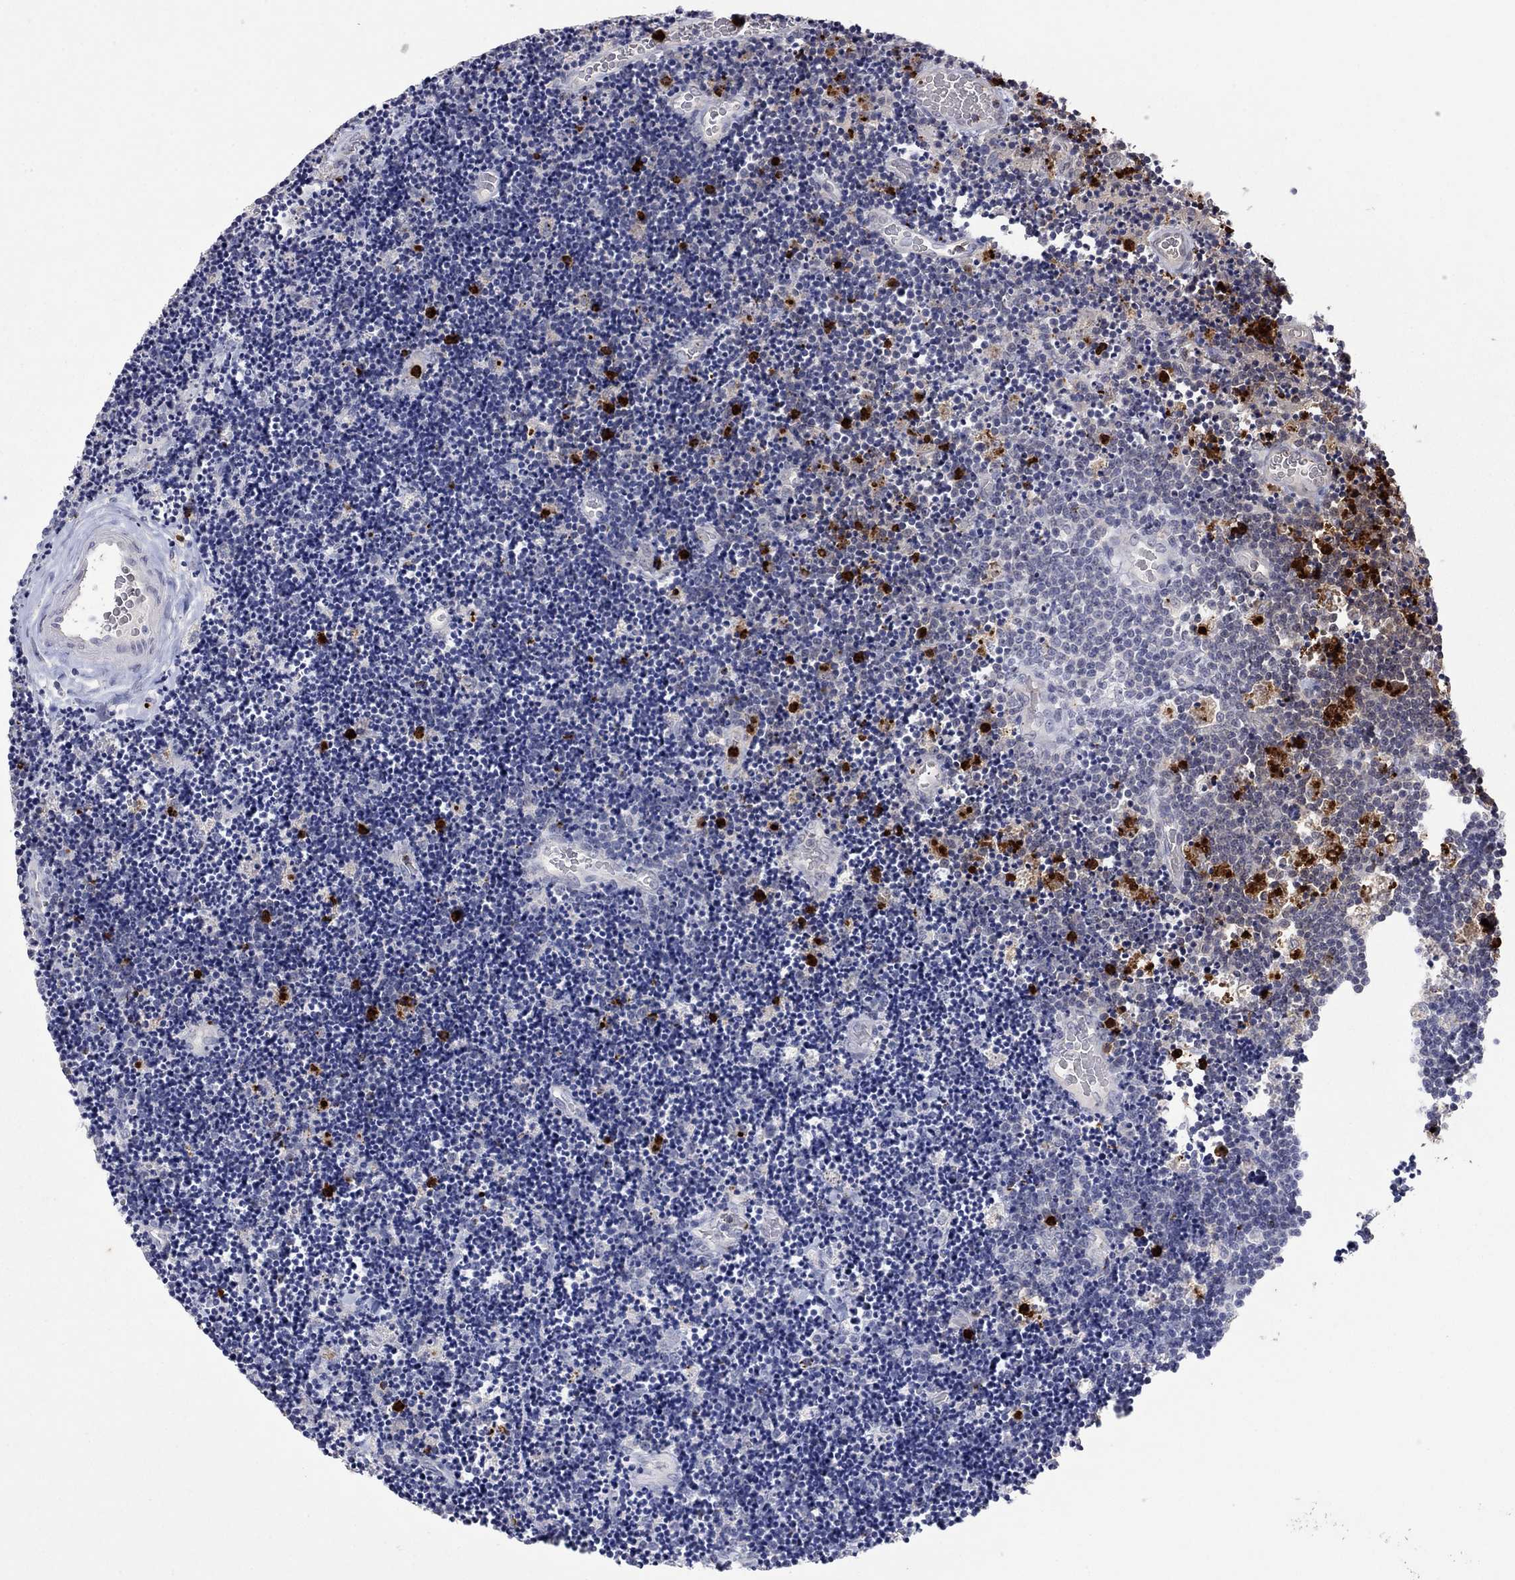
{"staining": {"intensity": "negative", "quantity": "none", "location": "none"}, "tissue": "lymphoma", "cell_type": "Tumor cells", "image_type": "cancer", "snomed": [{"axis": "morphology", "description": "Malignant lymphoma, non-Hodgkin's type, Low grade"}, {"axis": "topography", "description": "Brain"}], "caption": "Tumor cells are negative for brown protein staining in lymphoma.", "gene": "CCL5", "patient": {"sex": "female", "age": 66}}